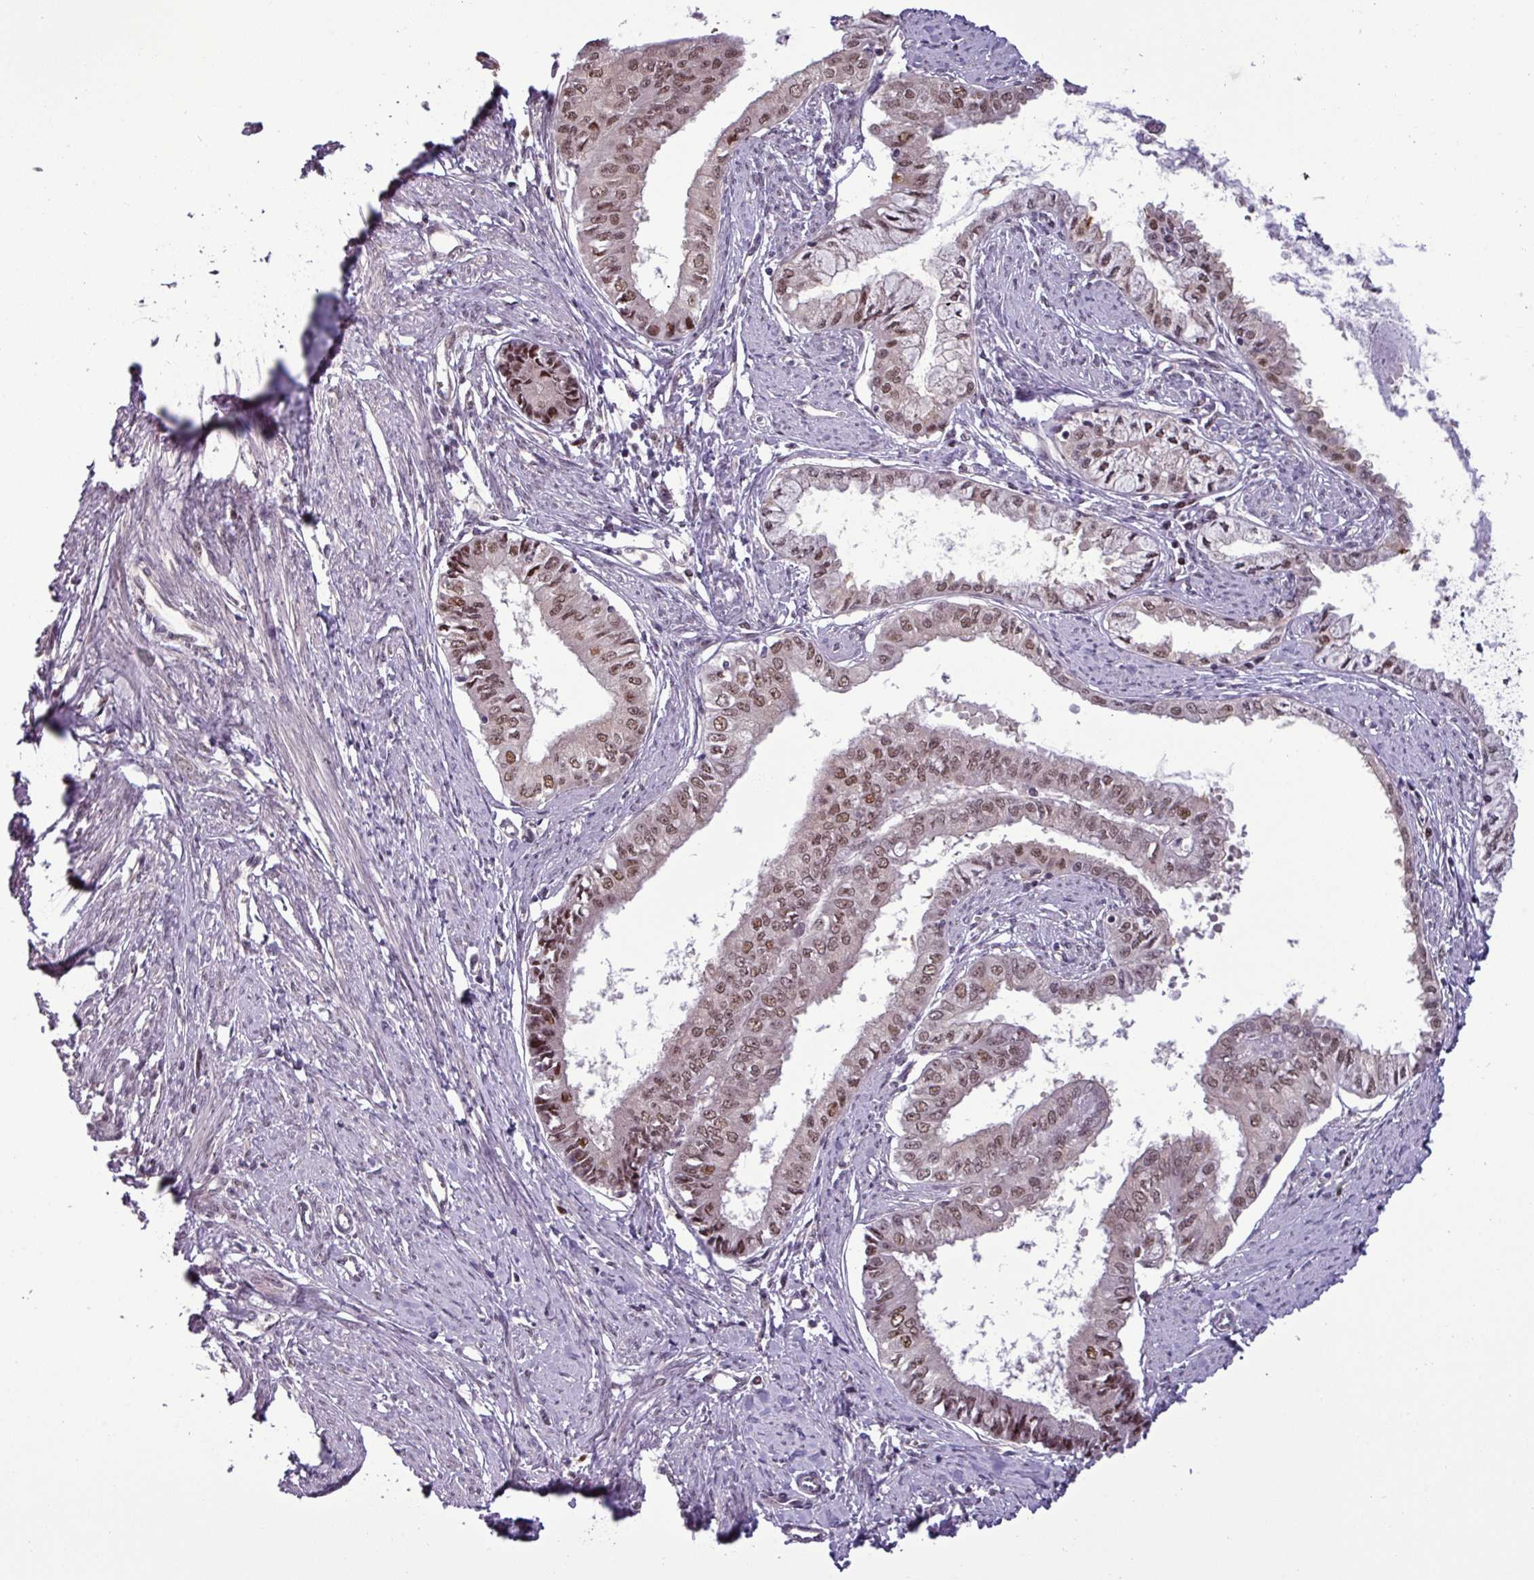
{"staining": {"intensity": "moderate", "quantity": "25%-75%", "location": "nuclear"}, "tissue": "endometrial cancer", "cell_type": "Tumor cells", "image_type": "cancer", "snomed": [{"axis": "morphology", "description": "Adenocarcinoma, NOS"}, {"axis": "topography", "description": "Endometrium"}], "caption": "This is a photomicrograph of immunohistochemistry (IHC) staining of endometrial adenocarcinoma, which shows moderate positivity in the nuclear of tumor cells.", "gene": "NPFFR1", "patient": {"sex": "female", "age": 76}}